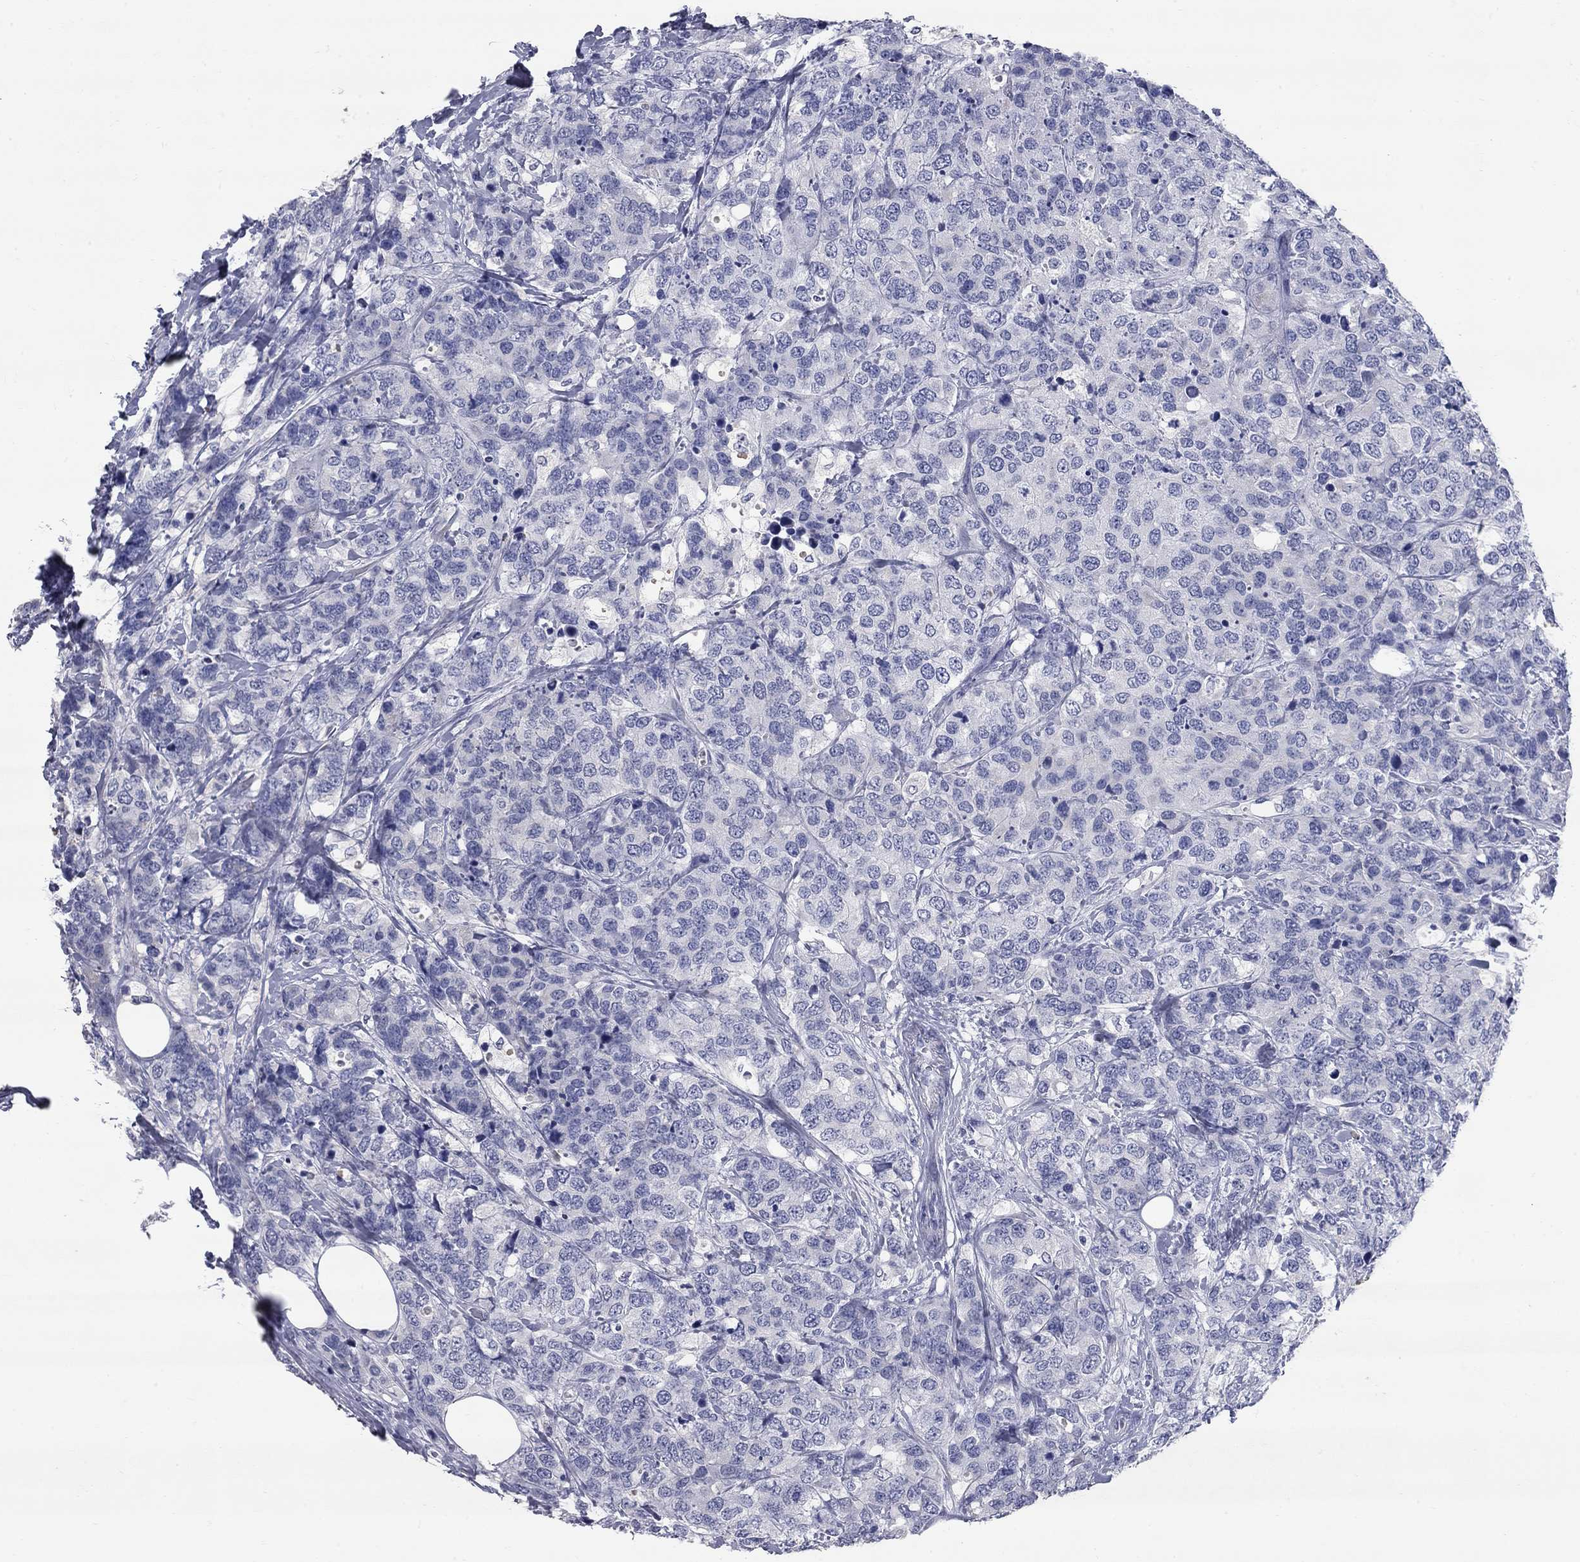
{"staining": {"intensity": "negative", "quantity": "none", "location": "none"}, "tissue": "breast cancer", "cell_type": "Tumor cells", "image_type": "cancer", "snomed": [{"axis": "morphology", "description": "Lobular carcinoma"}, {"axis": "topography", "description": "Breast"}], "caption": "A photomicrograph of human breast cancer is negative for staining in tumor cells.", "gene": "SYT12", "patient": {"sex": "female", "age": 59}}